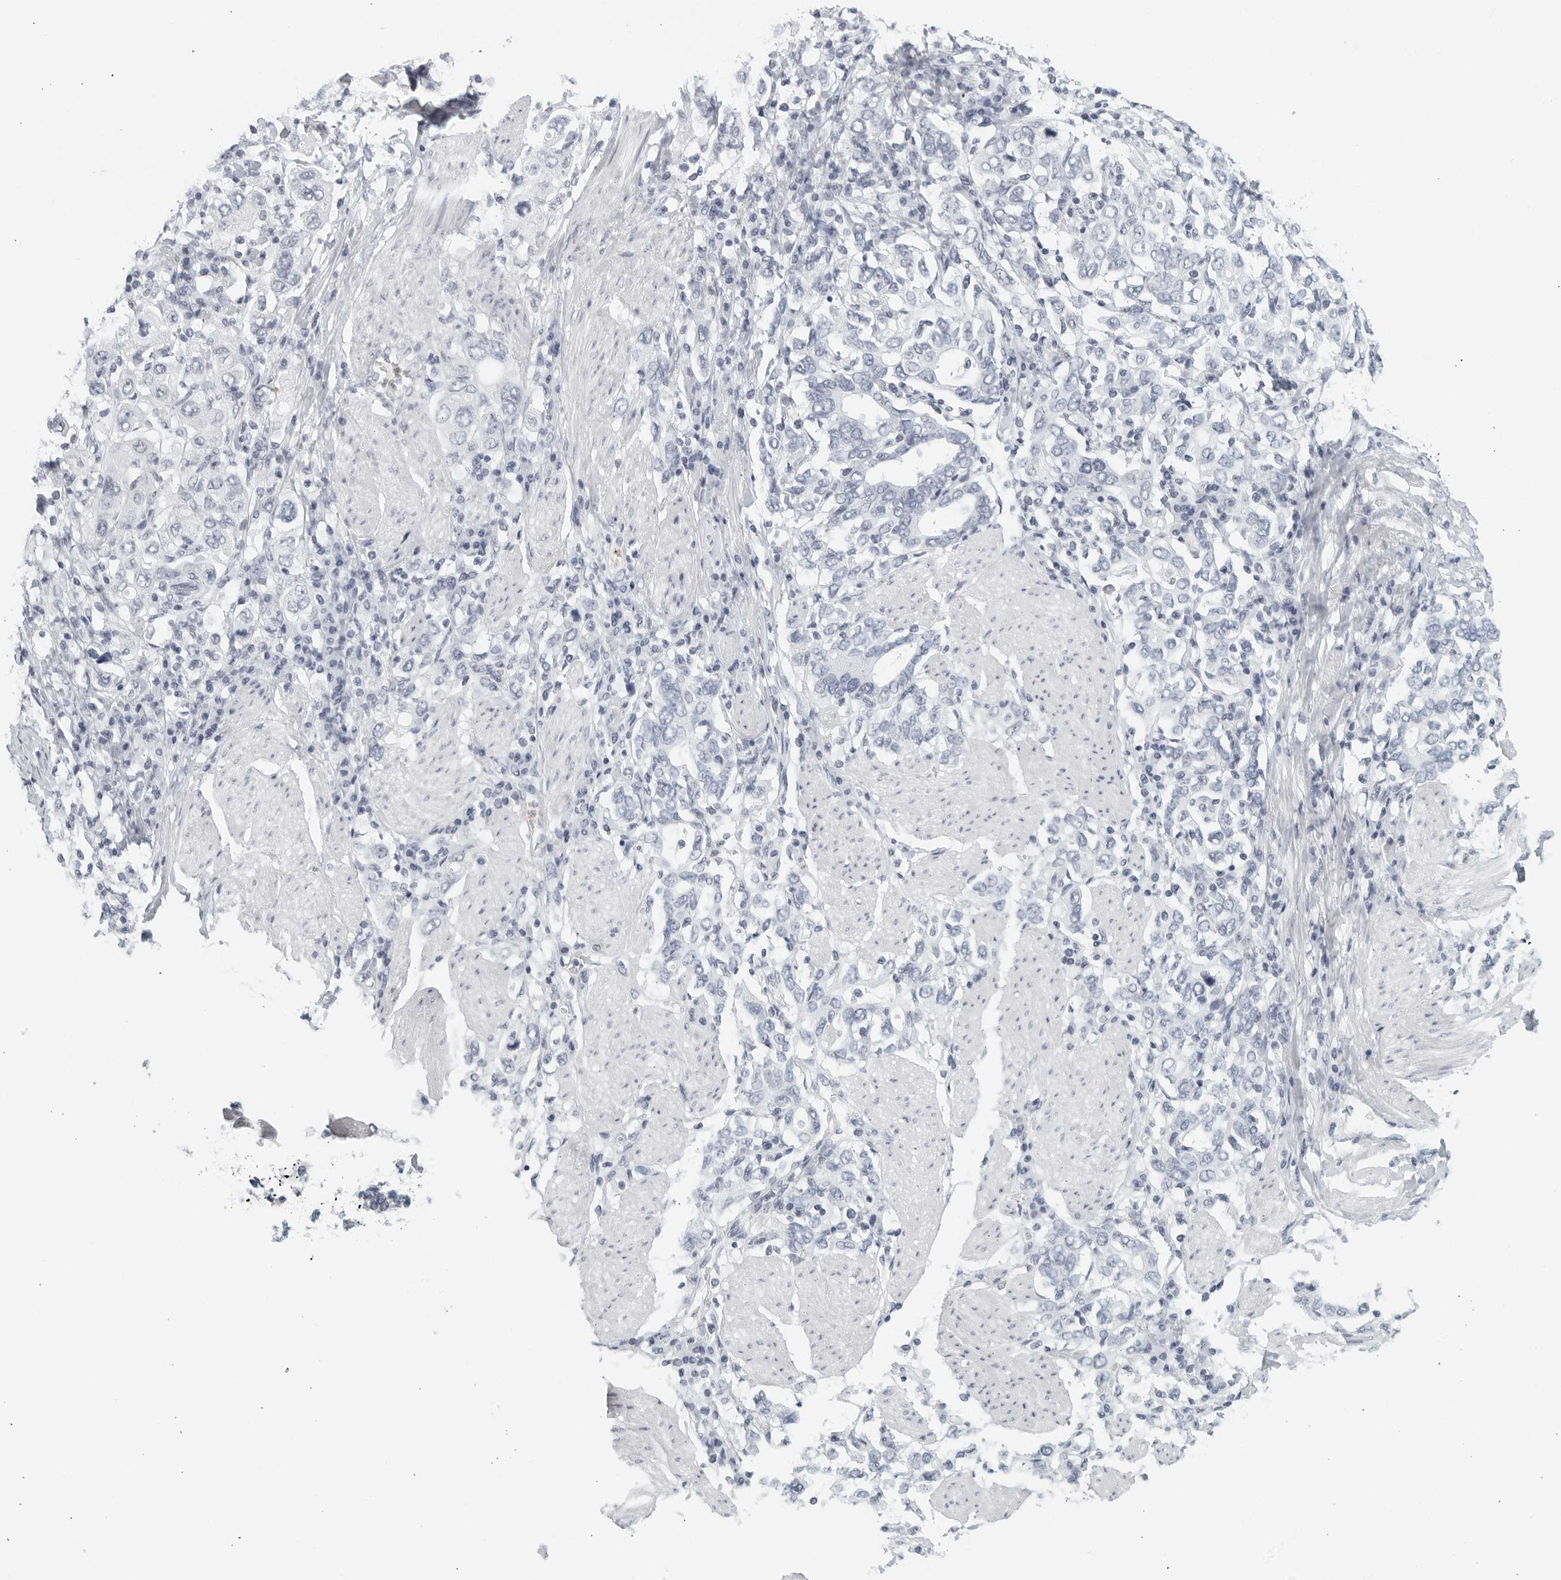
{"staining": {"intensity": "negative", "quantity": "none", "location": "none"}, "tissue": "stomach cancer", "cell_type": "Tumor cells", "image_type": "cancer", "snomed": [{"axis": "morphology", "description": "Adenocarcinoma, NOS"}, {"axis": "topography", "description": "Stomach, upper"}], "caption": "An immunohistochemistry histopathology image of stomach adenocarcinoma is shown. There is no staining in tumor cells of stomach adenocarcinoma.", "gene": "KLK7", "patient": {"sex": "male", "age": 62}}